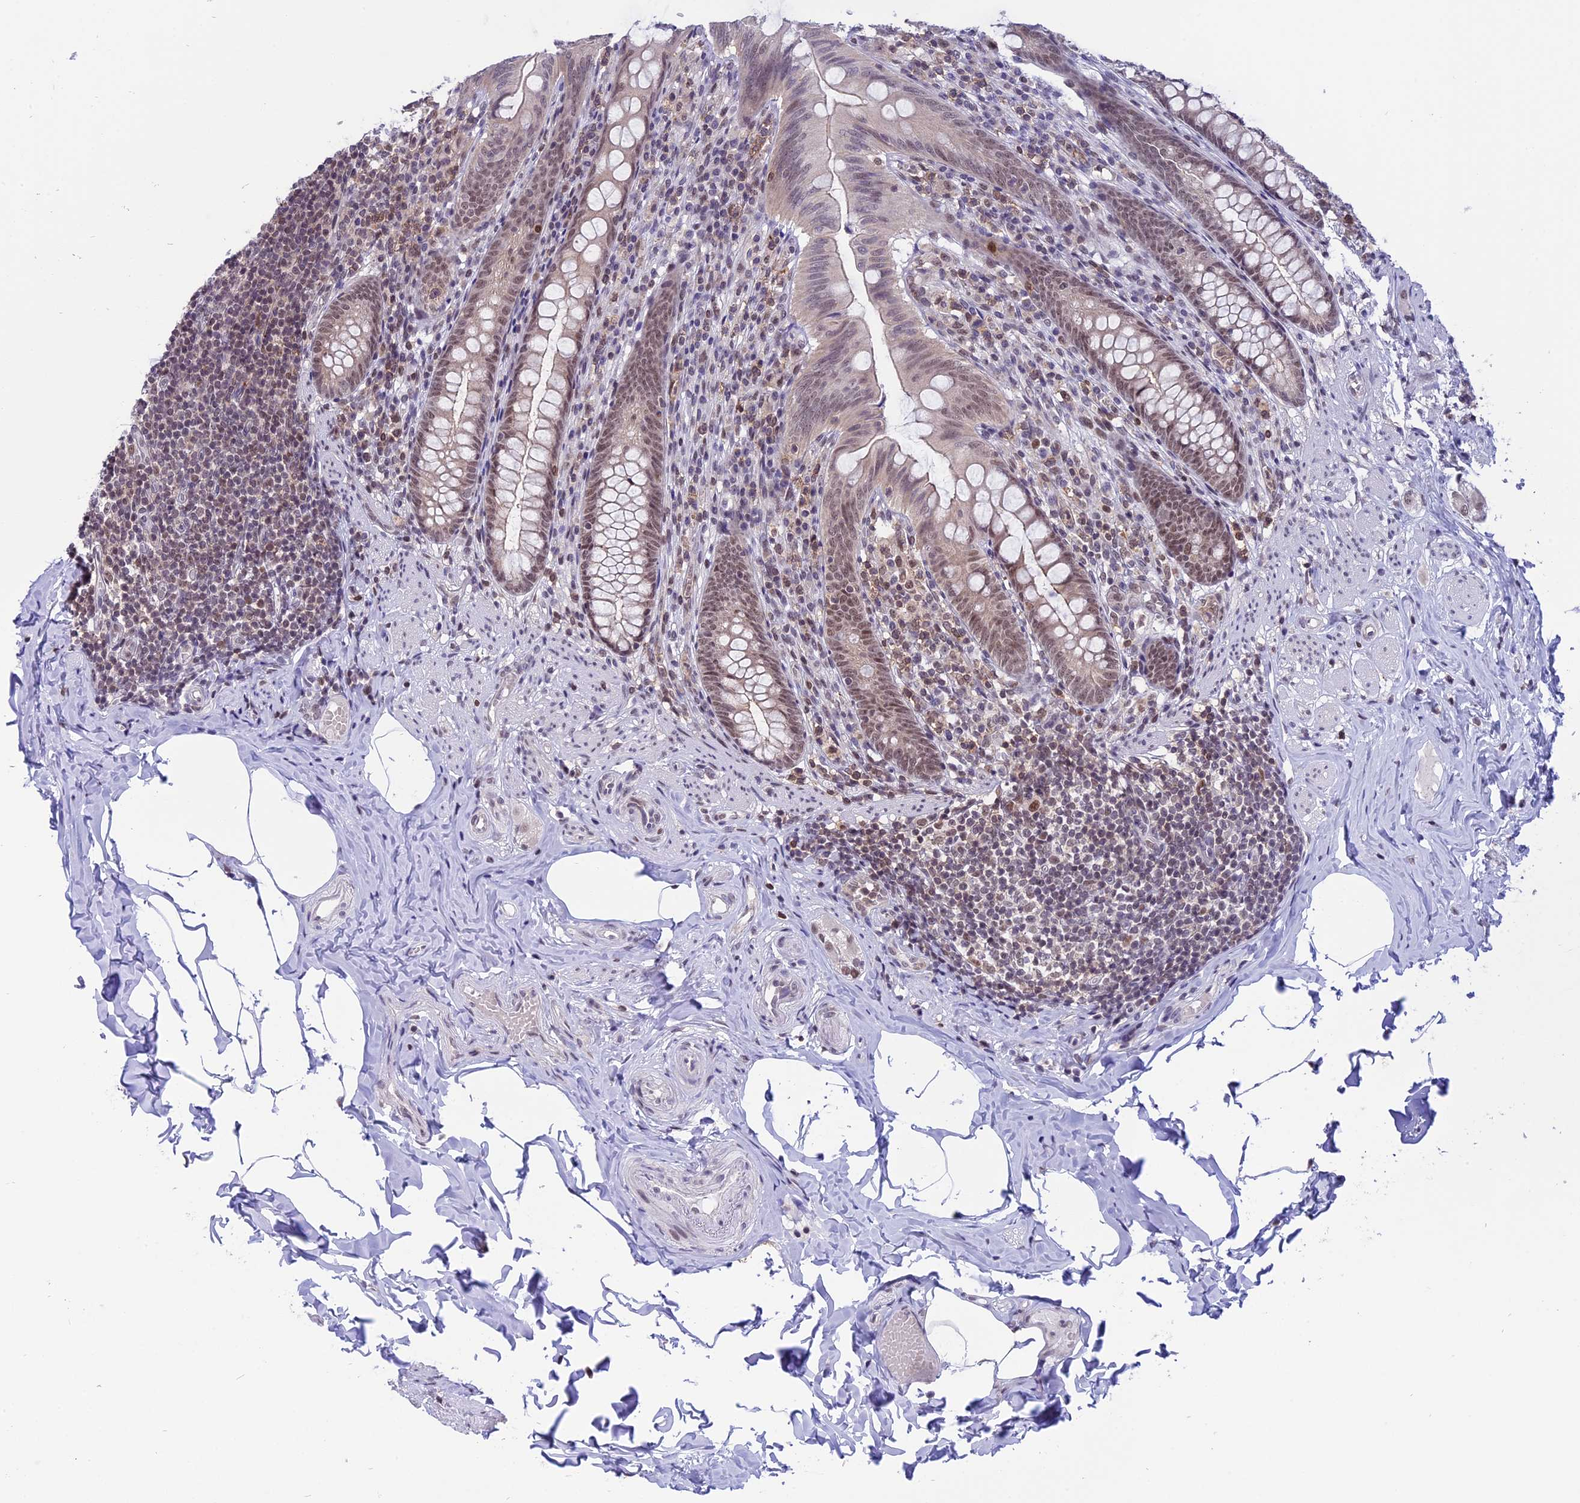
{"staining": {"intensity": "weak", "quantity": ">75%", "location": "nuclear"}, "tissue": "appendix", "cell_type": "Glandular cells", "image_type": "normal", "snomed": [{"axis": "morphology", "description": "Normal tissue, NOS"}, {"axis": "topography", "description": "Appendix"}], "caption": "Appendix stained for a protein (brown) displays weak nuclear positive positivity in about >75% of glandular cells.", "gene": "TADA3", "patient": {"sex": "male", "age": 55}}